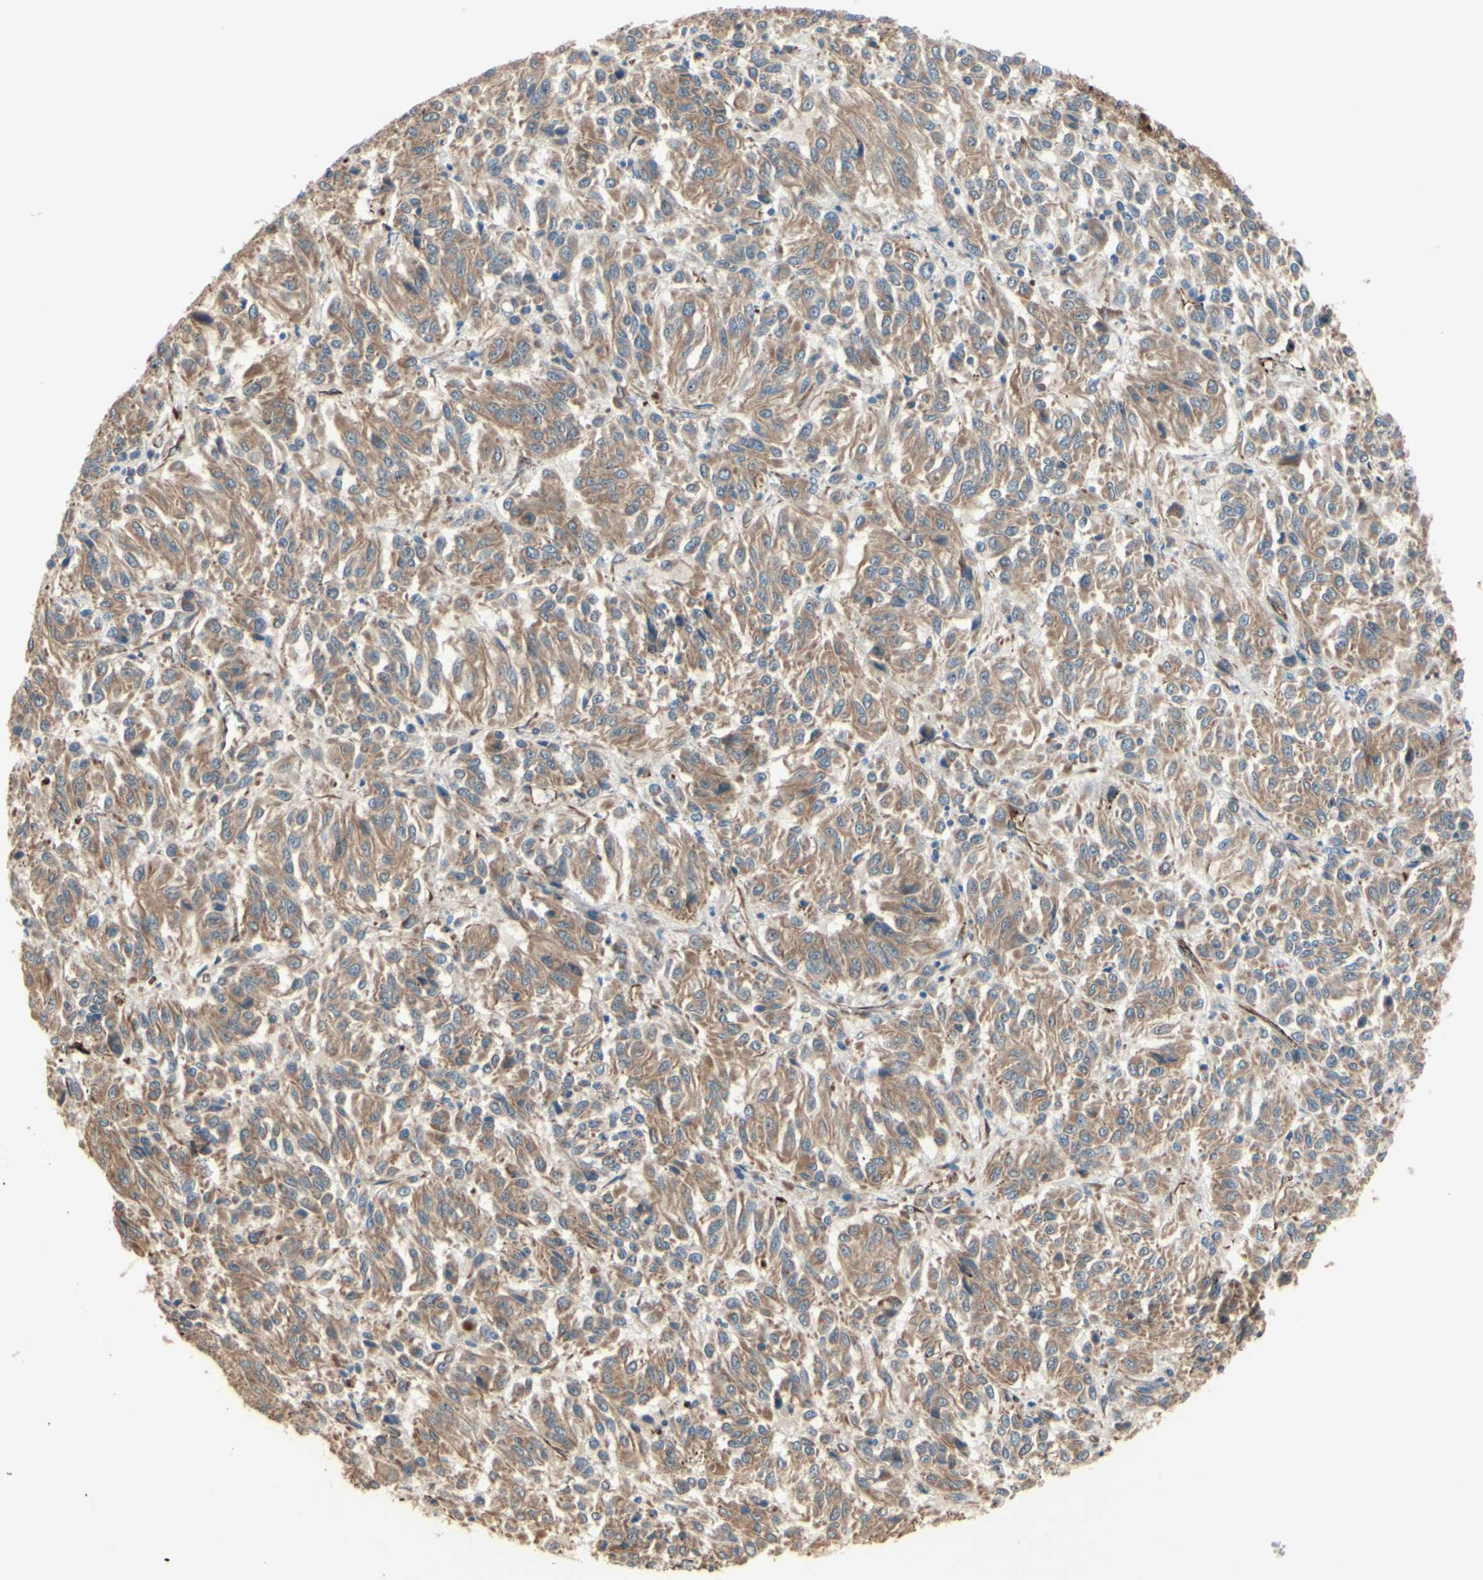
{"staining": {"intensity": "weak", "quantity": ">75%", "location": "cytoplasmic/membranous"}, "tissue": "melanoma", "cell_type": "Tumor cells", "image_type": "cancer", "snomed": [{"axis": "morphology", "description": "Malignant melanoma, Metastatic site"}, {"axis": "topography", "description": "Lung"}], "caption": "Melanoma stained for a protein (brown) demonstrates weak cytoplasmic/membranous positive expression in approximately >75% of tumor cells.", "gene": "TRAF2", "patient": {"sex": "male", "age": 64}}